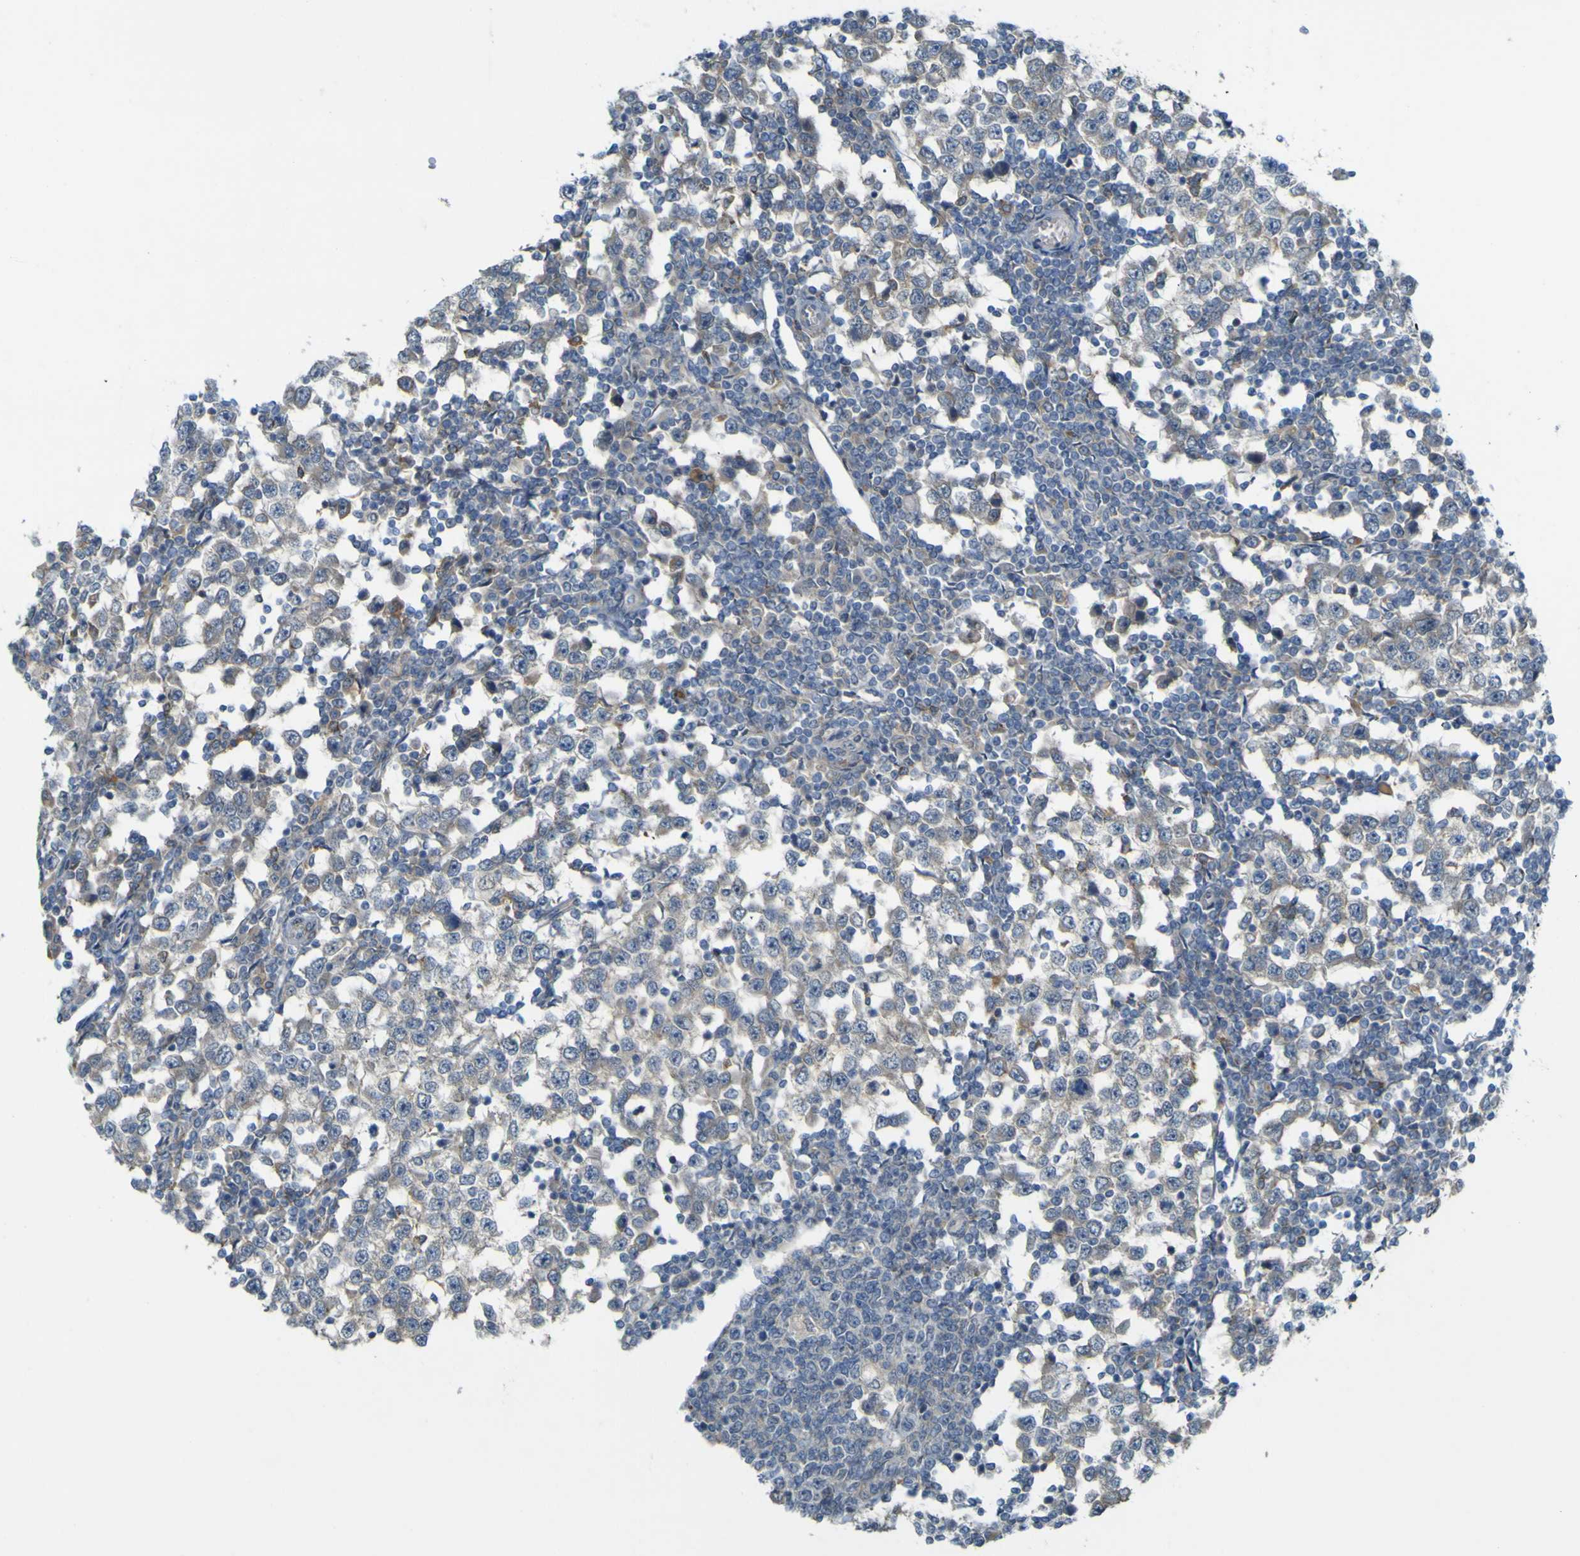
{"staining": {"intensity": "negative", "quantity": "none", "location": "none"}, "tissue": "testis cancer", "cell_type": "Tumor cells", "image_type": "cancer", "snomed": [{"axis": "morphology", "description": "Seminoma, NOS"}, {"axis": "topography", "description": "Testis"}], "caption": "There is no significant expression in tumor cells of testis cancer (seminoma).", "gene": "IGF2R", "patient": {"sex": "male", "age": 65}}